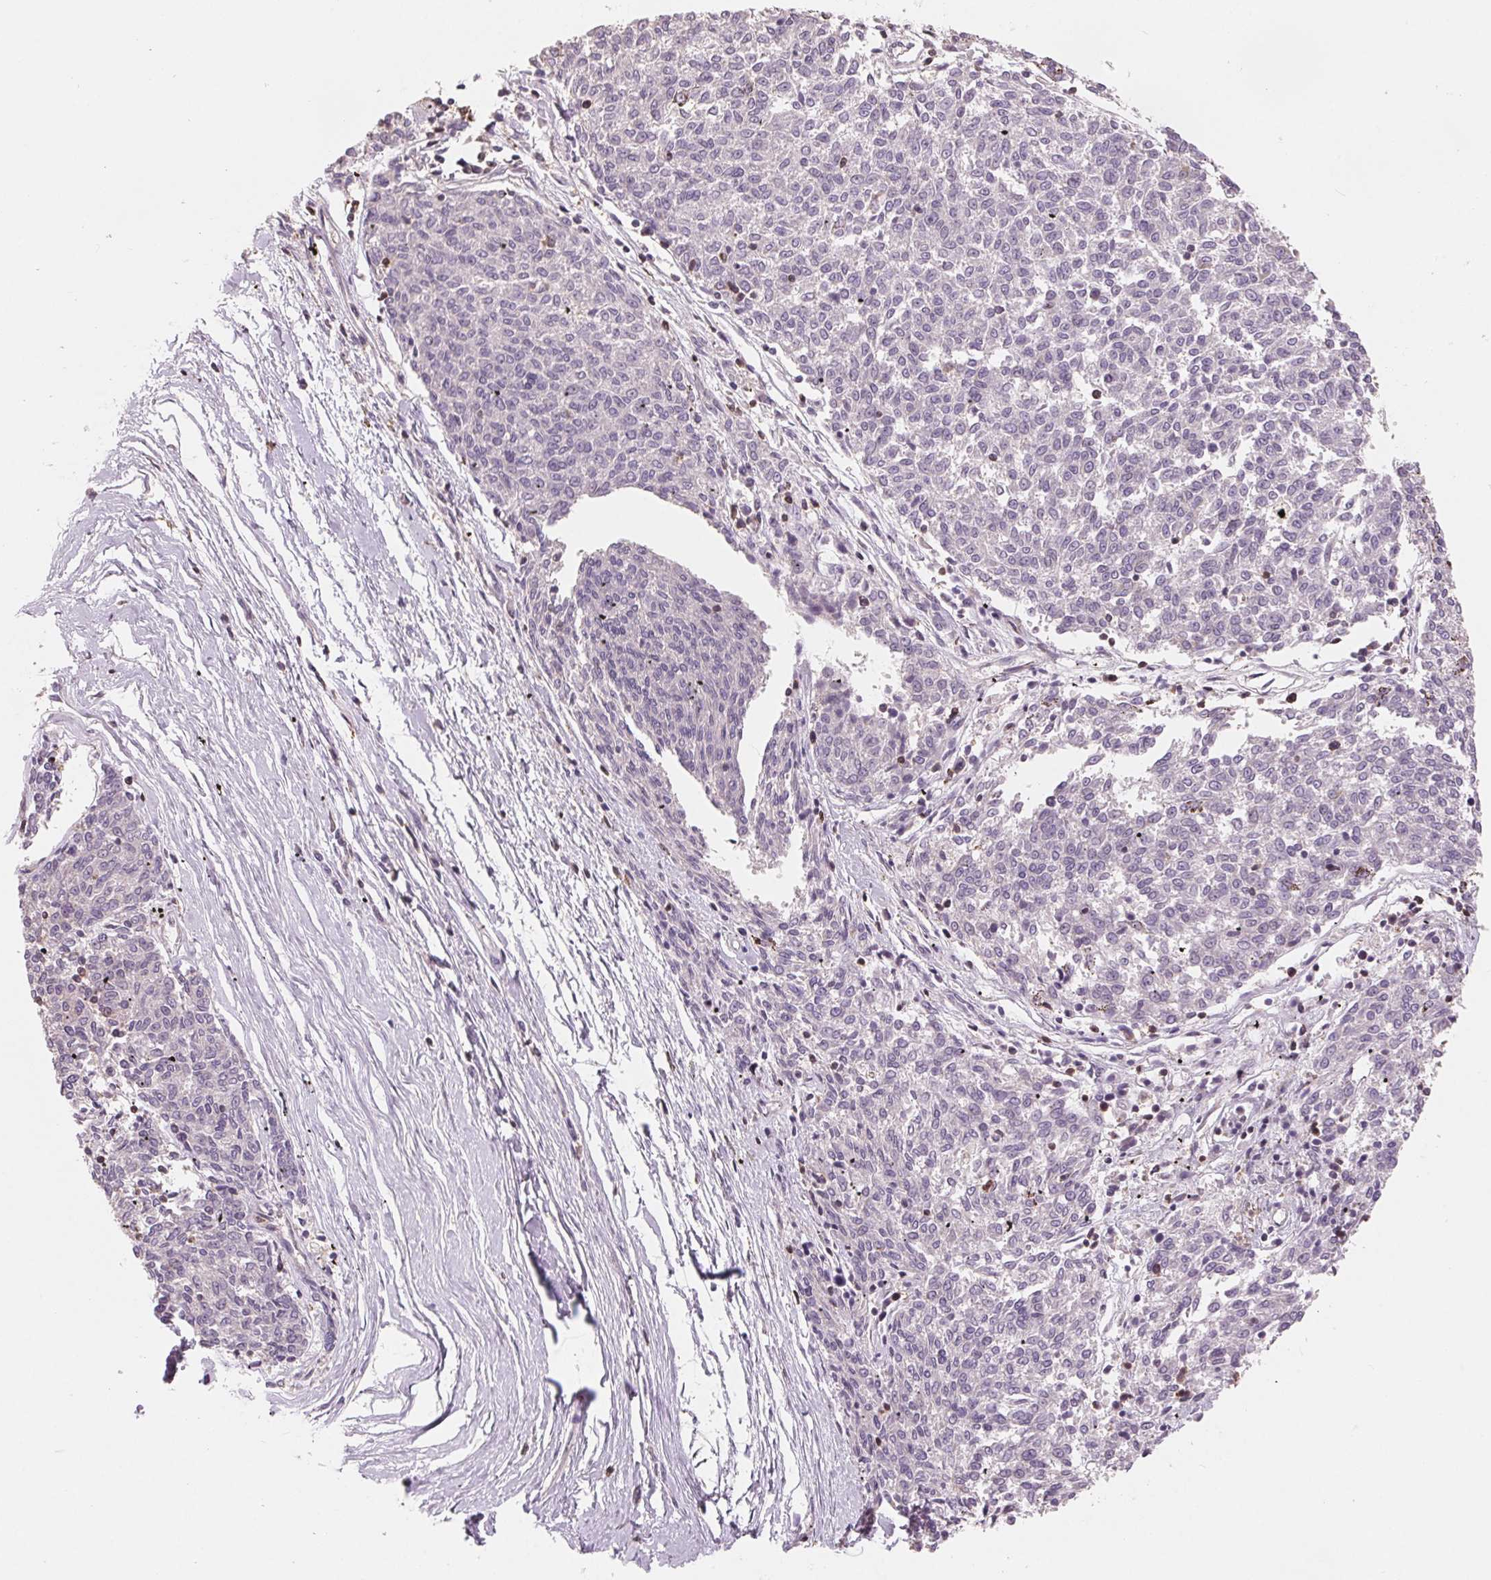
{"staining": {"intensity": "negative", "quantity": "none", "location": "none"}, "tissue": "melanoma", "cell_type": "Tumor cells", "image_type": "cancer", "snomed": [{"axis": "morphology", "description": "Malignant melanoma, NOS"}, {"axis": "topography", "description": "Skin"}], "caption": "An image of human melanoma is negative for staining in tumor cells.", "gene": "VTCN1", "patient": {"sex": "female", "age": 72}}